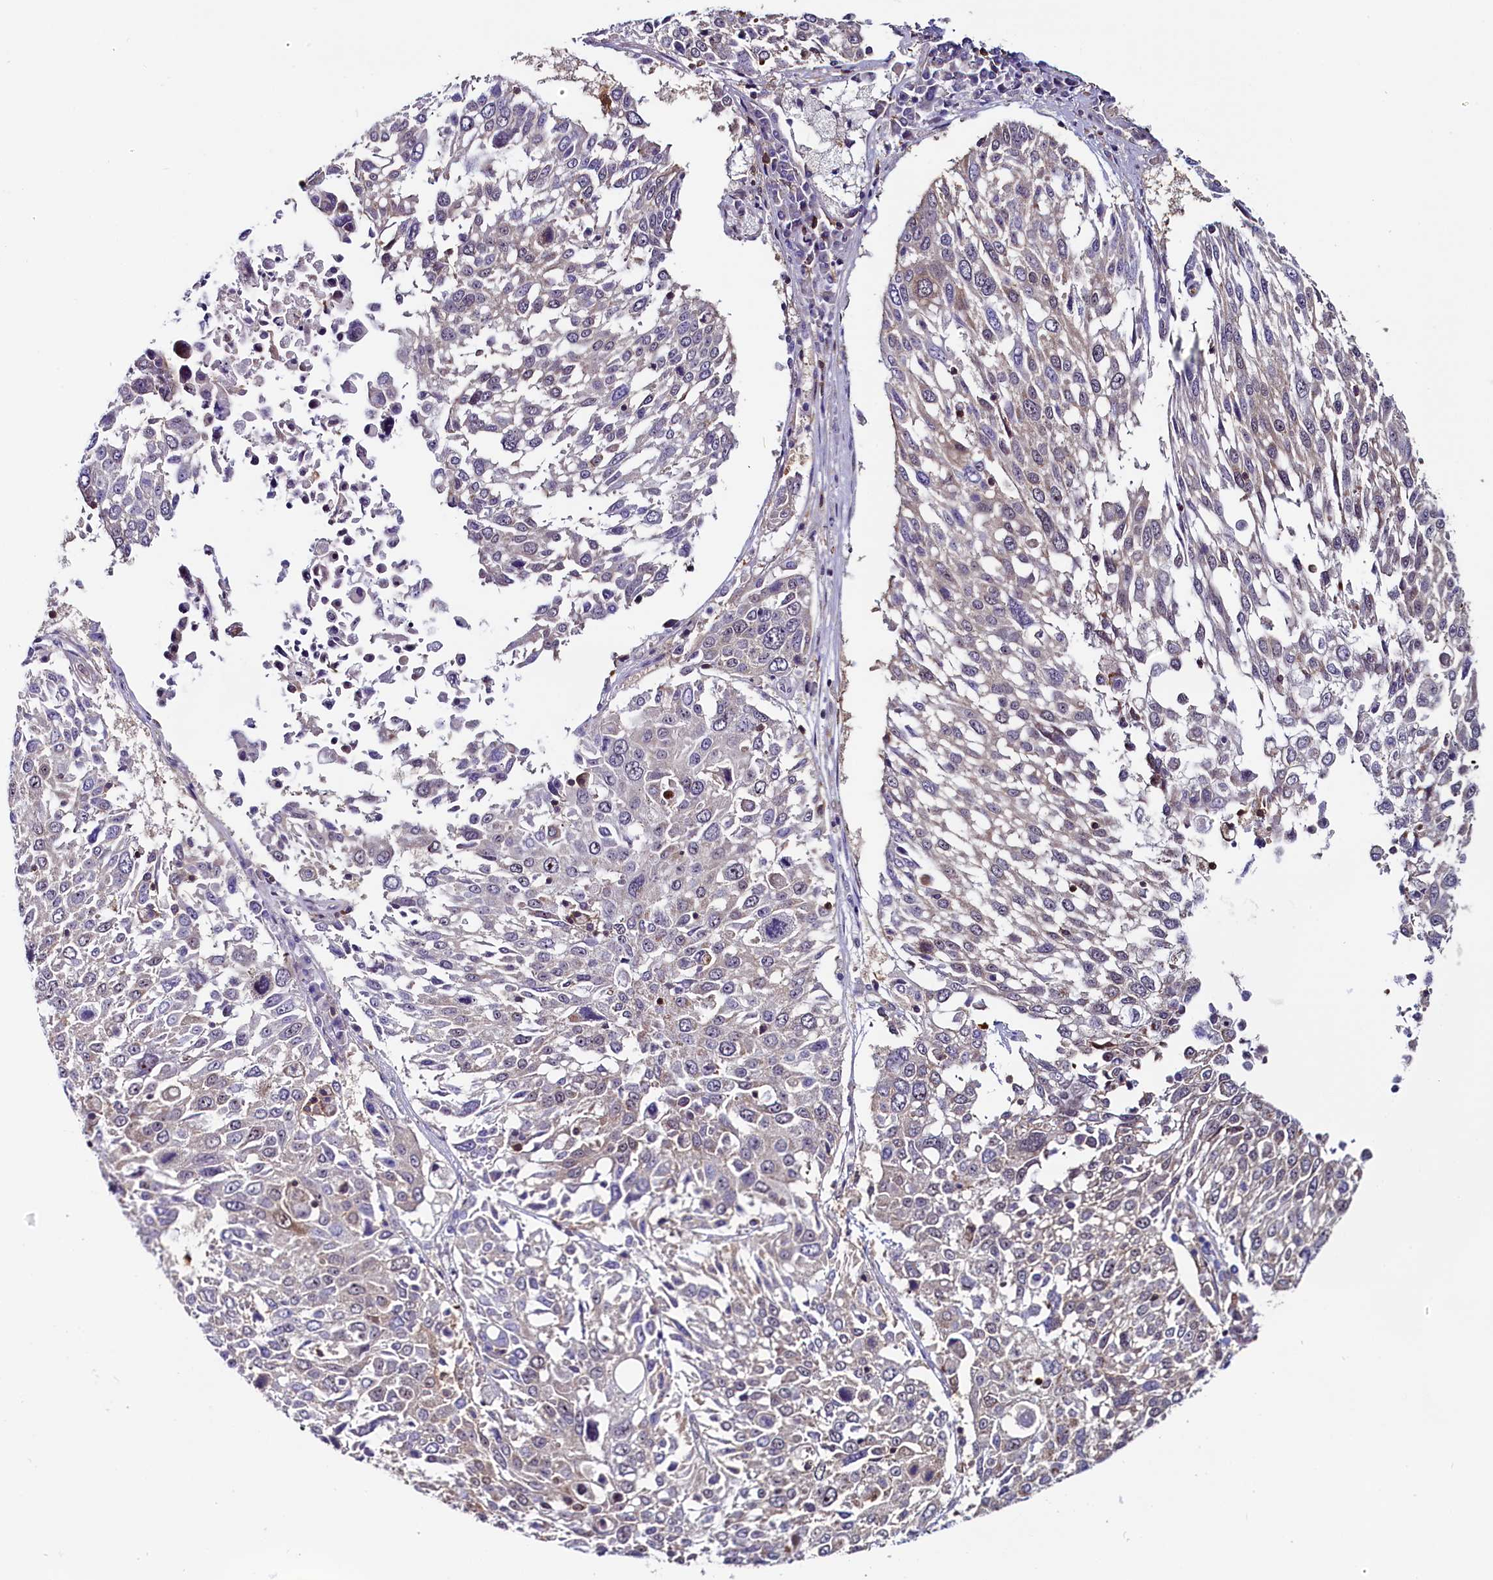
{"staining": {"intensity": "negative", "quantity": "none", "location": "none"}, "tissue": "lung cancer", "cell_type": "Tumor cells", "image_type": "cancer", "snomed": [{"axis": "morphology", "description": "Squamous cell carcinoma, NOS"}, {"axis": "topography", "description": "Lung"}], "caption": "A micrograph of human lung cancer is negative for staining in tumor cells.", "gene": "CIAPIN1", "patient": {"sex": "male", "age": 65}}